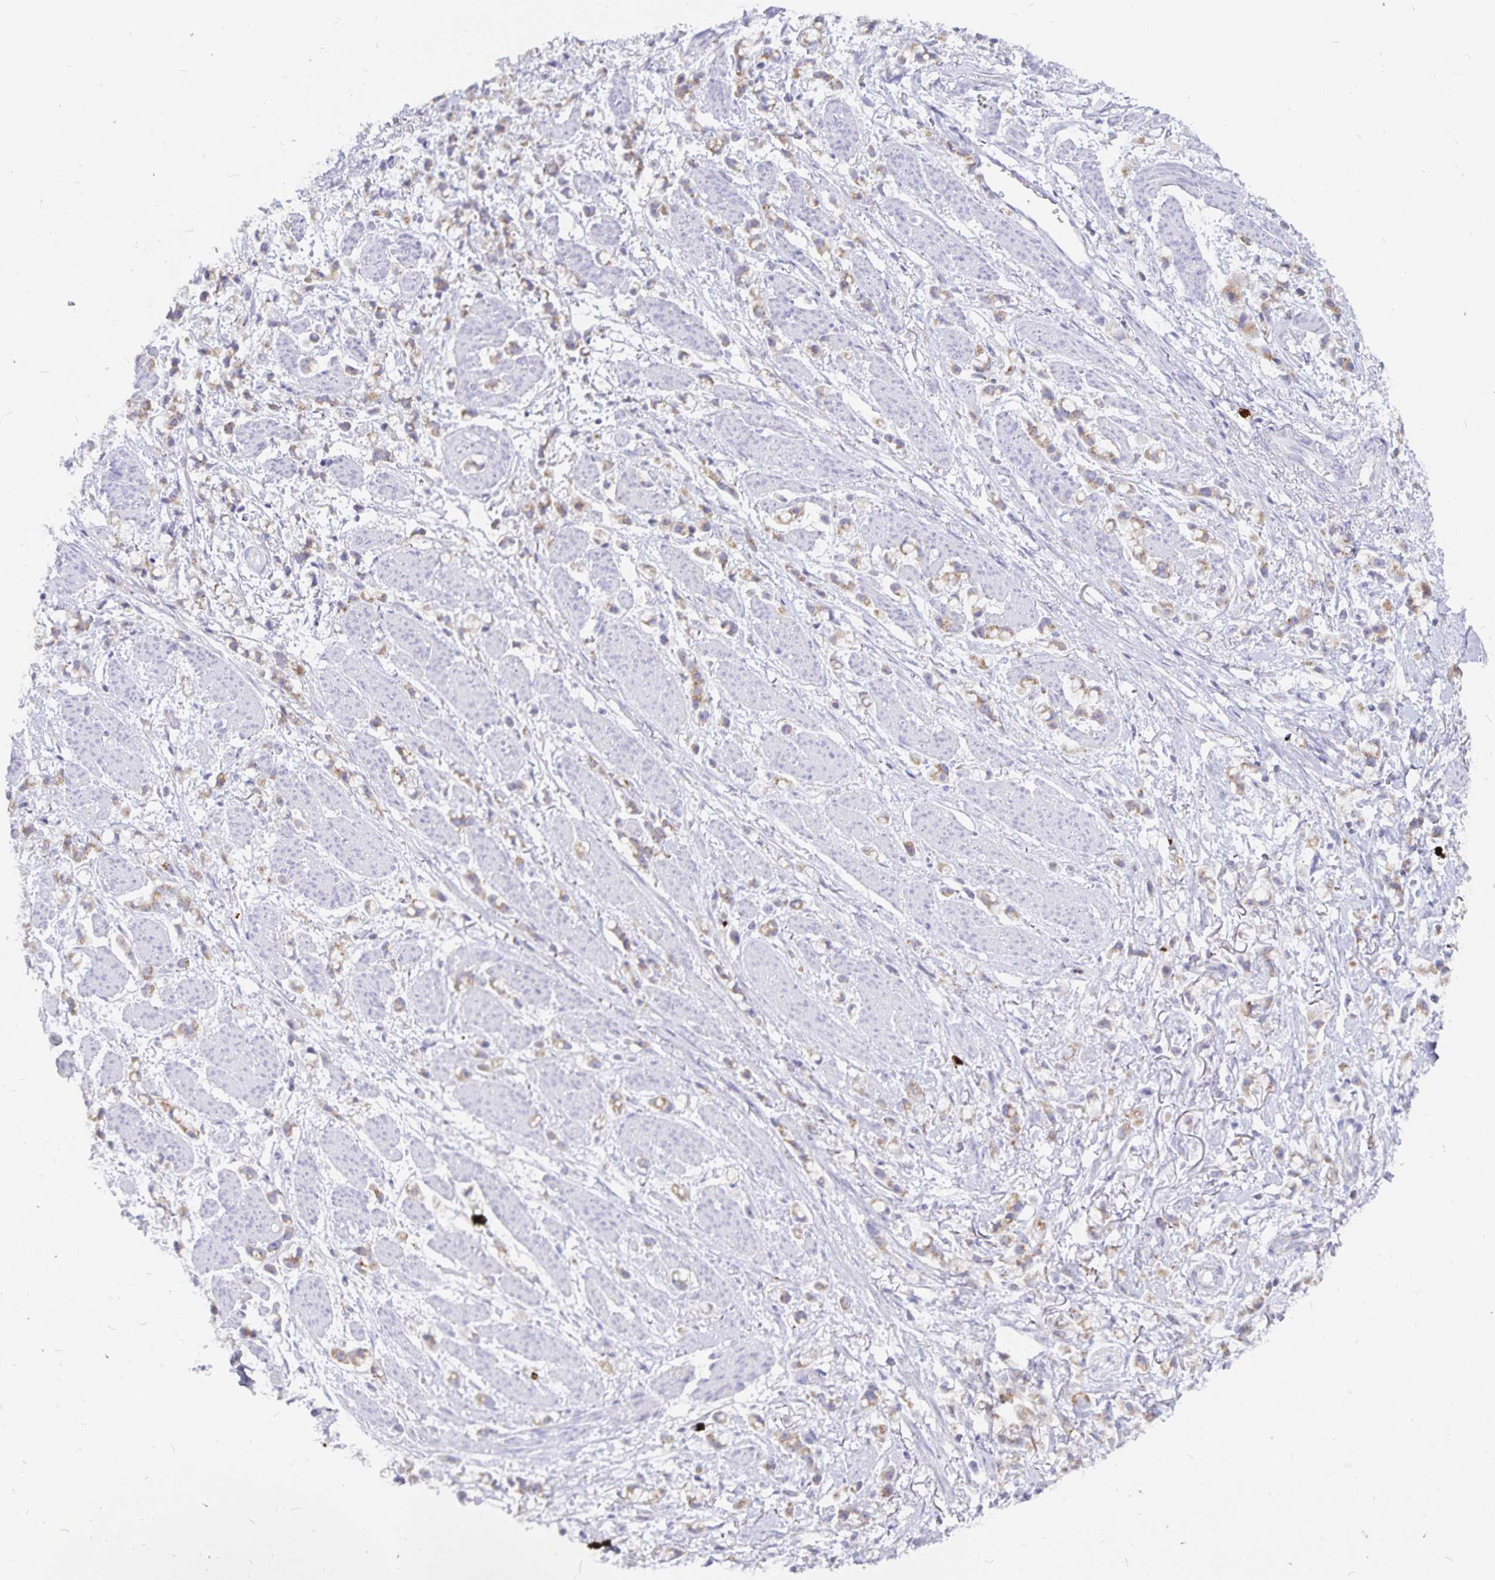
{"staining": {"intensity": "weak", "quantity": "25%-75%", "location": "cytoplasmic/membranous"}, "tissue": "stomach cancer", "cell_type": "Tumor cells", "image_type": "cancer", "snomed": [{"axis": "morphology", "description": "Adenocarcinoma, NOS"}, {"axis": "topography", "description": "Stomach"}], "caption": "A brown stain shows weak cytoplasmic/membranous expression of a protein in stomach cancer (adenocarcinoma) tumor cells.", "gene": "PKHD1", "patient": {"sex": "female", "age": 81}}